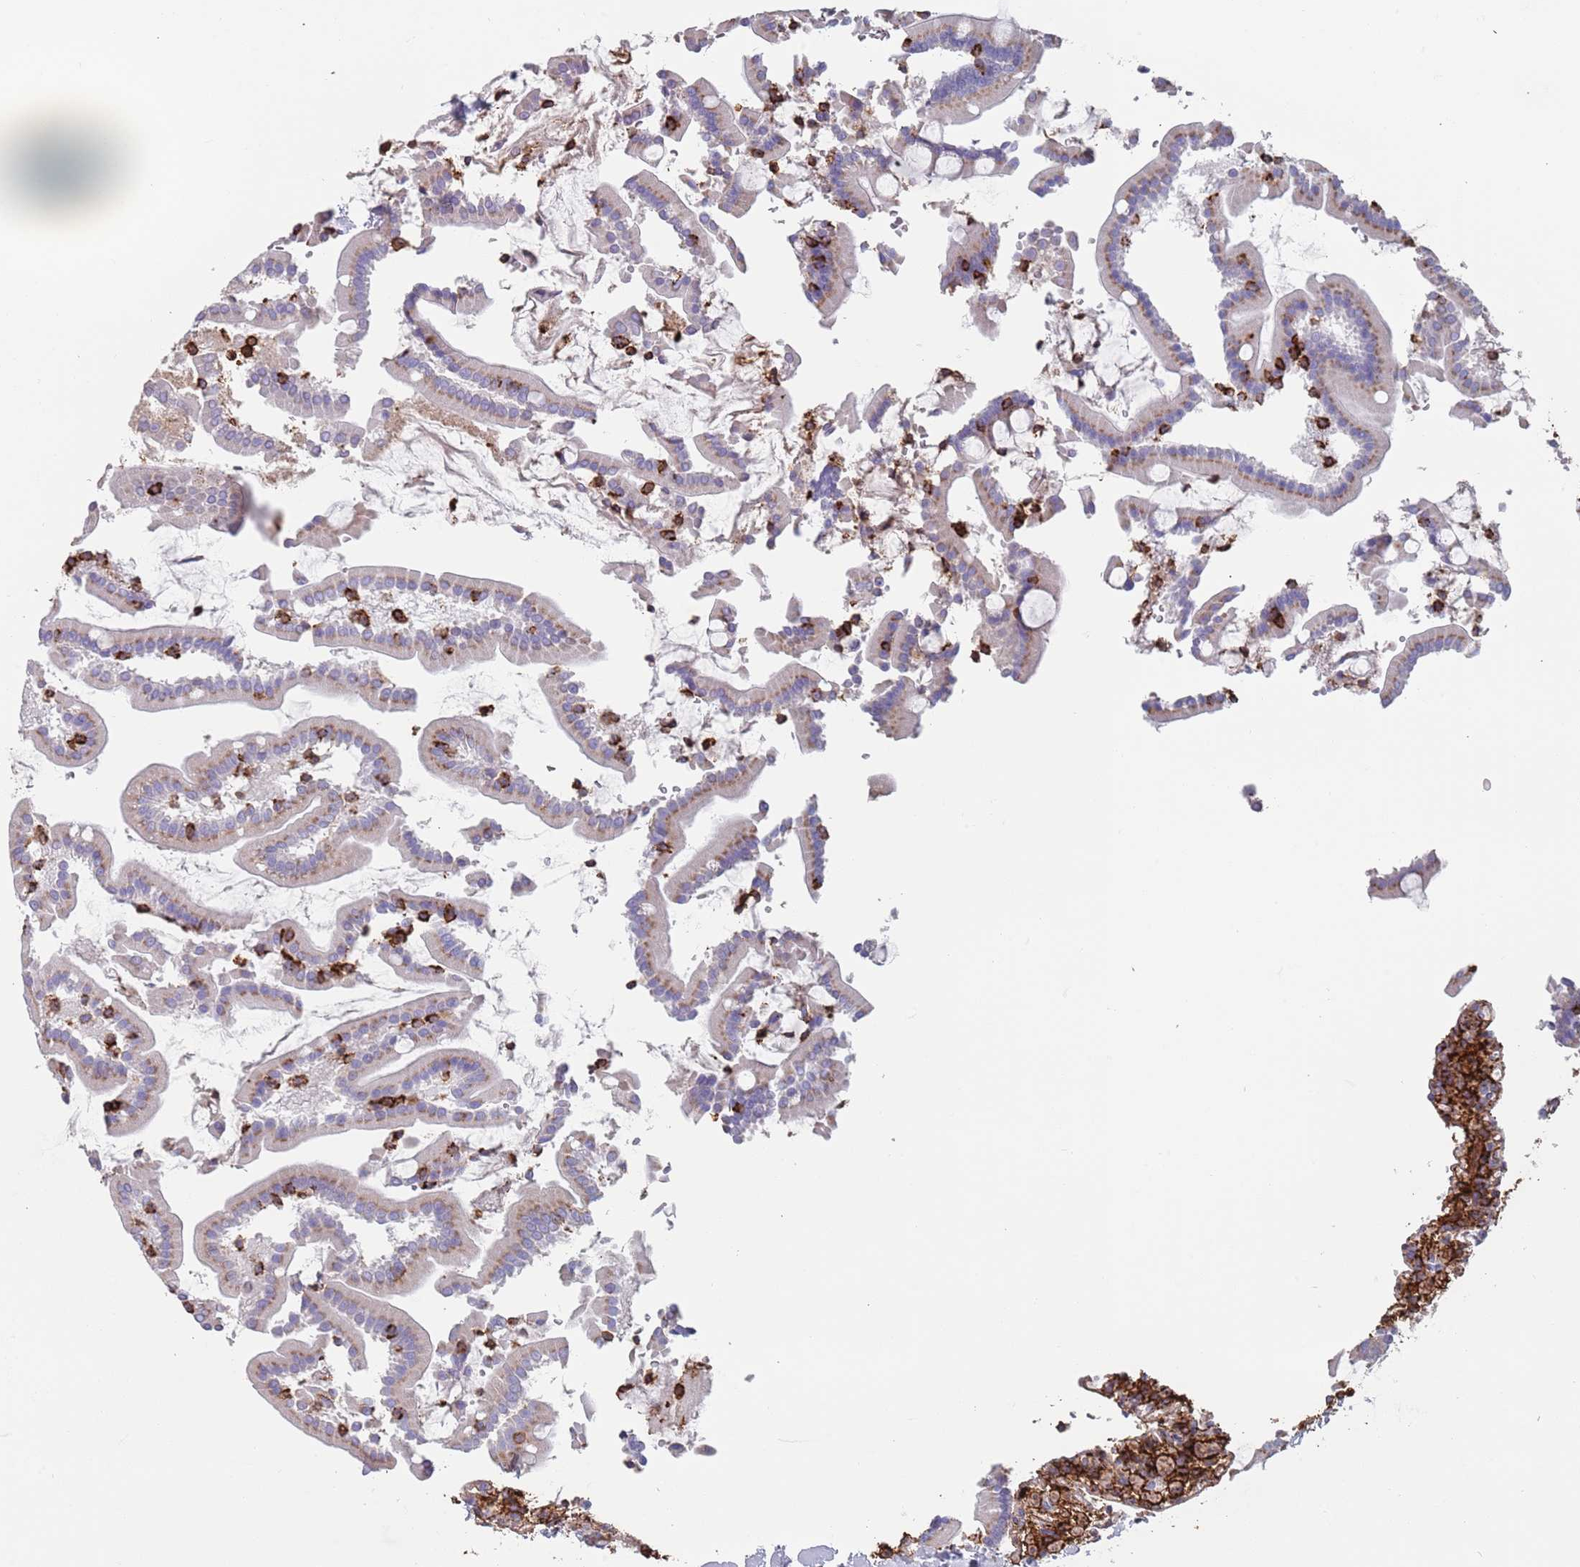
{"staining": {"intensity": "strong", "quantity": "<25%", "location": "cytoplasmic/membranous"}, "tissue": "duodenum", "cell_type": "Glandular cells", "image_type": "normal", "snomed": [{"axis": "morphology", "description": "Normal tissue, NOS"}, {"axis": "topography", "description": "Duodenum"}], "caption": "Immunohistochemistry (IHC) staining of unremarkable duodenum, which displays medium levels of strong cytoplasmic/membranous positivity in approximately <25% of glandular cells indicating strong cytoplasmic/membranous protein staining. The staining was performed using DAB (3,3'-diaminobenzidine) (brown) for protein detection and nuclei were counterstained in hematoxylin (blue).", "gene": "RNF144A", "patient": {"sex": "male", "age": 55}}